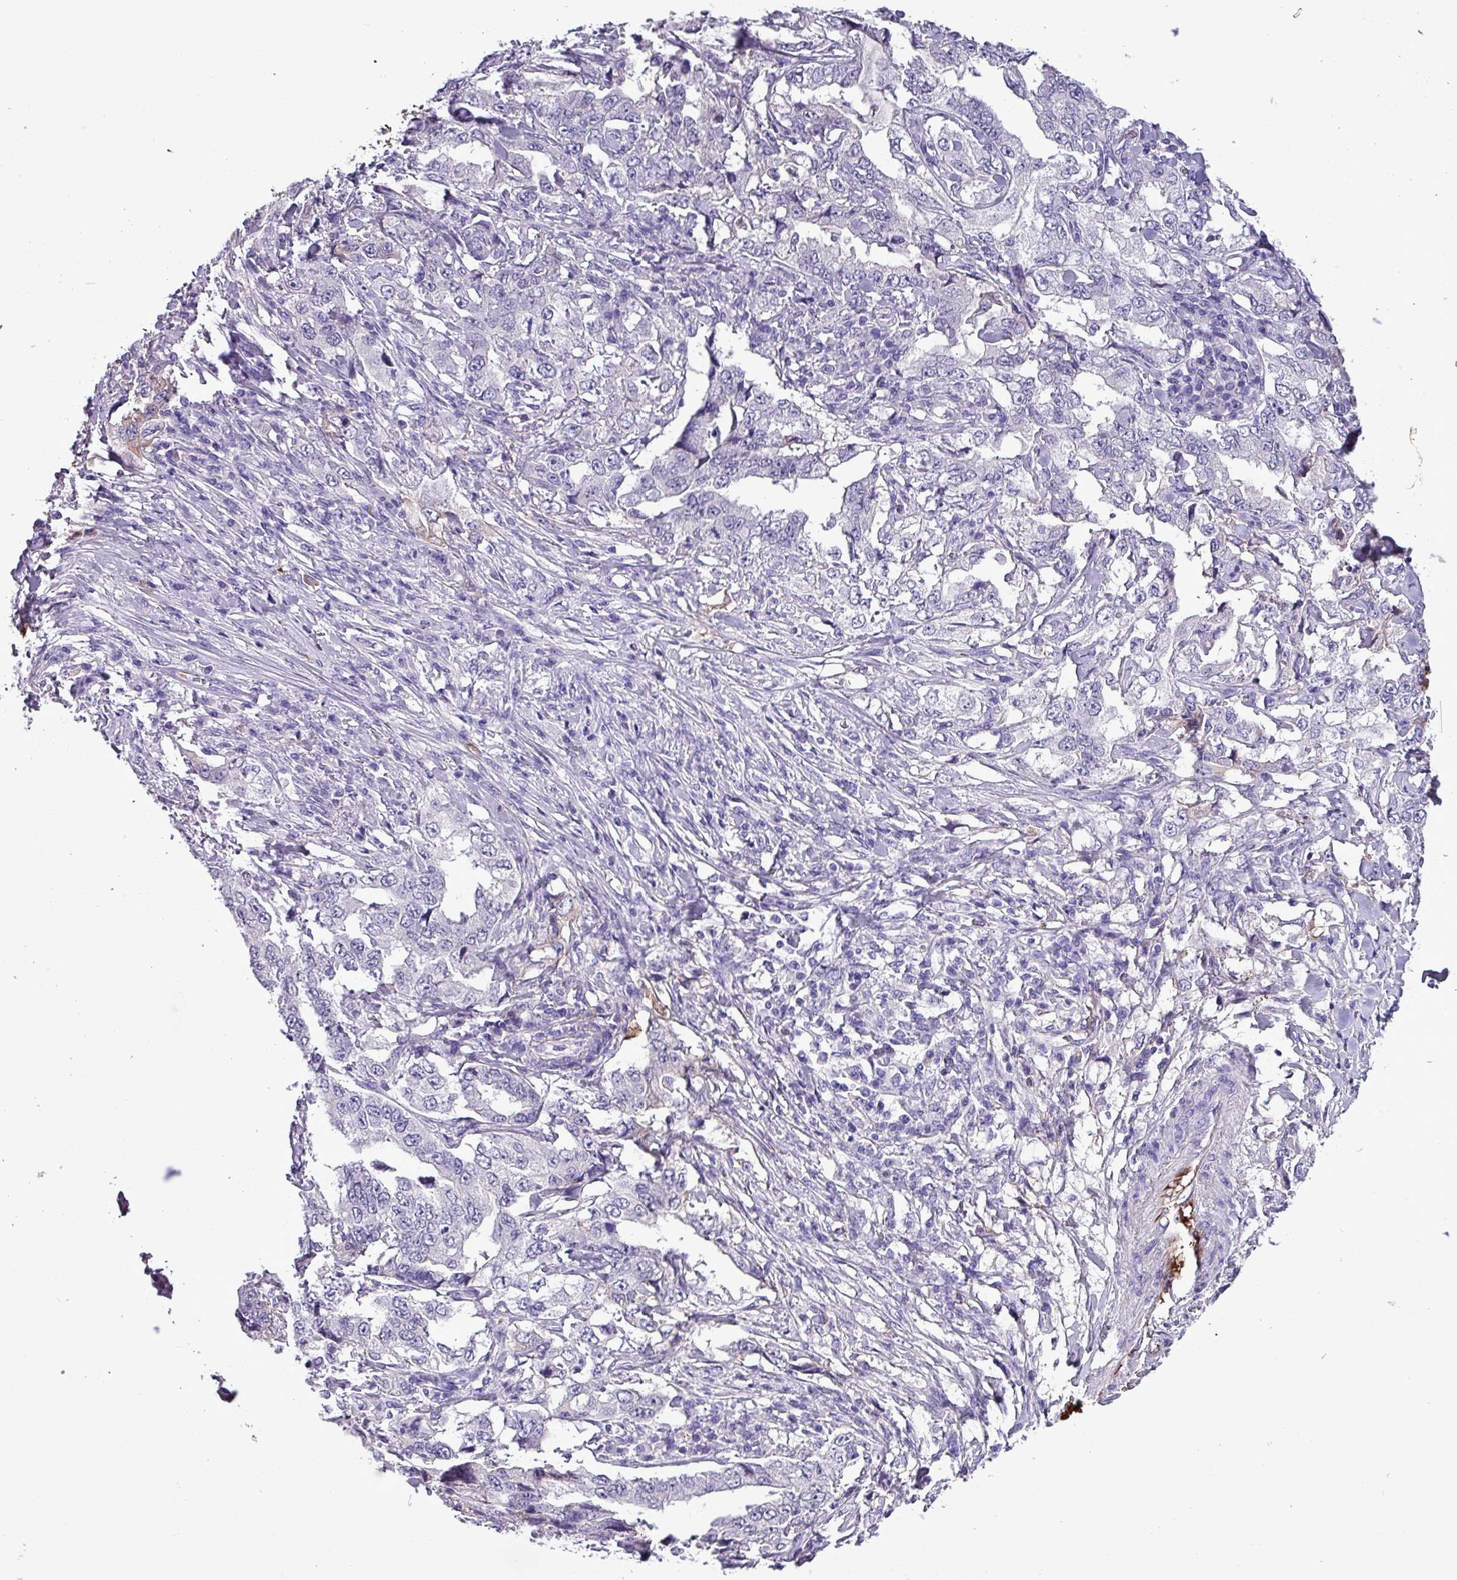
{"staining": {"intensity": "negative", "quantity": "none", "location": "none"}, "tissue": "lung cancer", "cell_type": "Tumor cells", "image_type": "cancer", "snomed": [{"axis": "morphology", "description": "Adenocarcinoma, NOS"}, {"axis": "topography", "description": "Lung"}], "caption": "Immunohistochemistry (IHC) of lung adenocarcinoma shows no positivity in tumor cells.", "gene": "HP", "patient": {"sex": "female", "age": 51}}